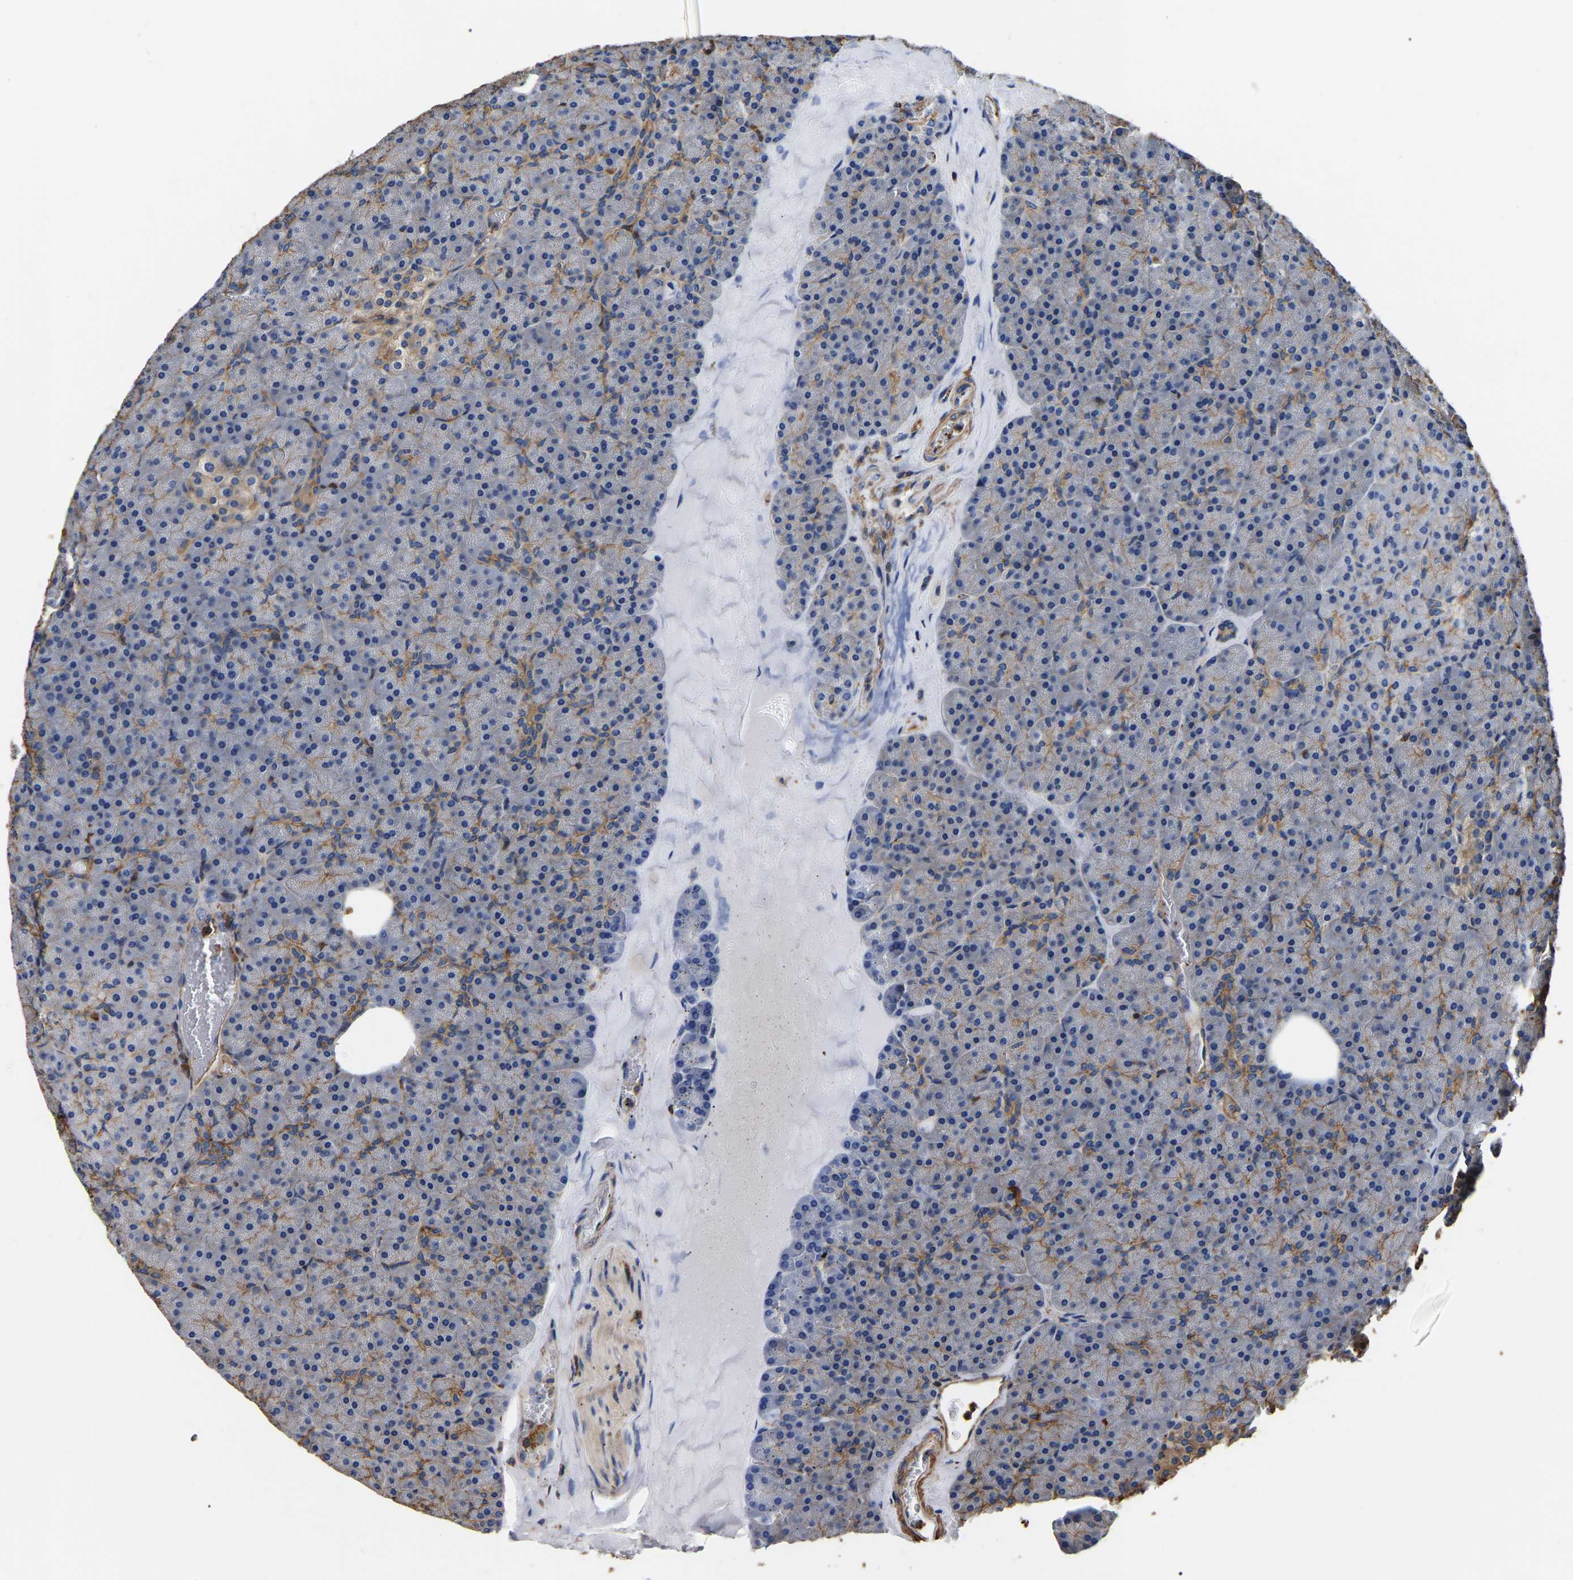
{"staining": {"intensity": "weak", "quantity": "25%-75%", "location": "cytoplasmic/membranous"}, "tissue": "pancreas", "cell_type": "Exocrine glandular cells", "image_type": "normal", "snomed": [{"axis": "morphology", "description": "Normal tissue, NOS"}, {"axis": "morphology", "description": "Carcinoid, malignant, NOS"}, {"axis": "topography", "description": "Pancreas"}], "caption": "The image exhibits immunohistochemical staining of benign pancreas. There is weak cytoplasmic/membranous expression is present in about 25%-75% of exocrine glandular cells.", "gene": "ARMT1", "patient": {"sex": "female", "age": 35}}